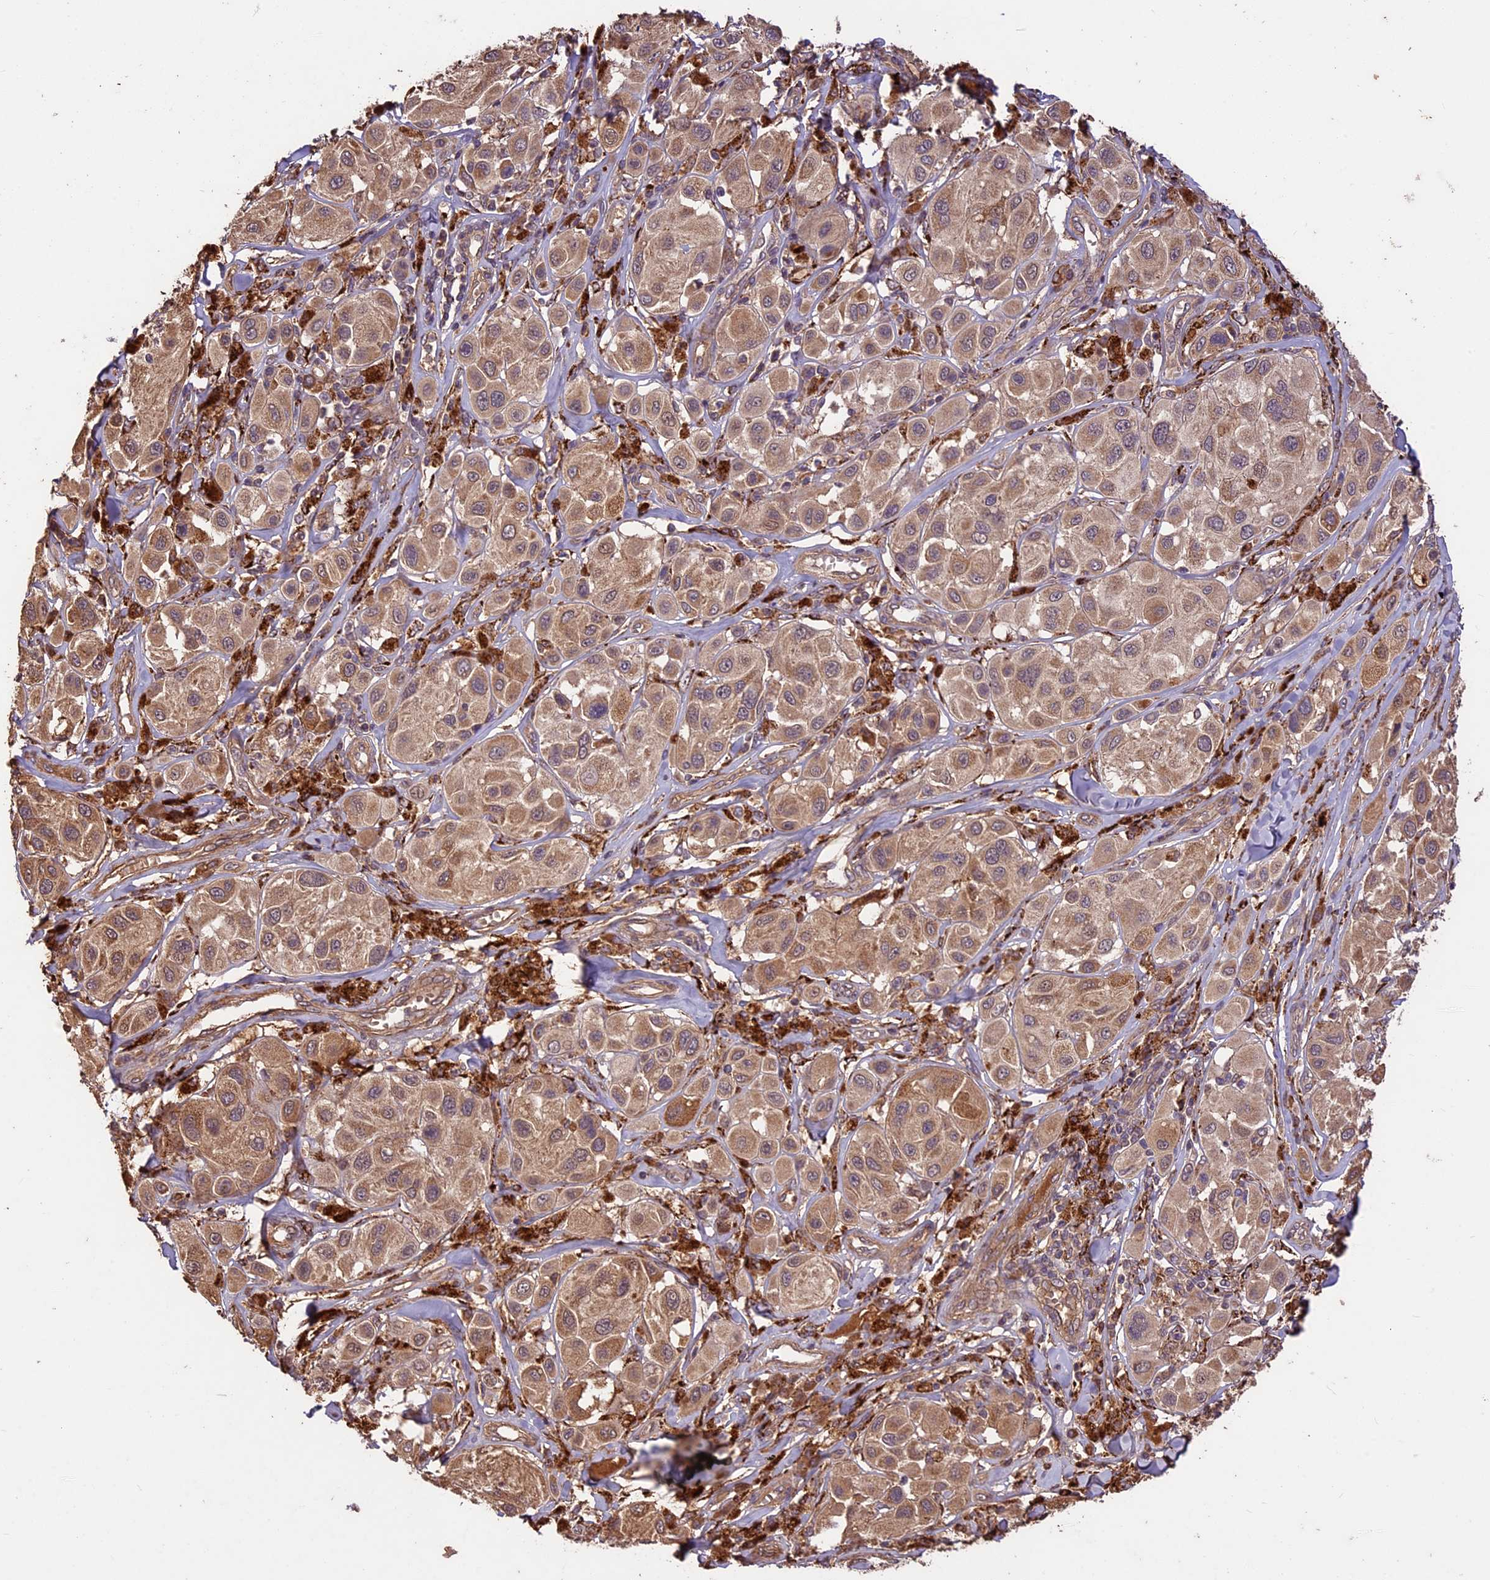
{"staining": {"intensity": "weak", "quantity": ">75%", "location": "cytoplasmic/membranous"}, "tissue": "melanoma", "cell_type": "Tumor cells", "image_type": "cancer", "snomed": [{"axis": "morphology", "description": "Malignant melanoma, Metastatic site"}, {"axis": "topography", "description": "Skin"}], "caption": "Melanoma stained with IHC displays weak cytoplasmic/membranous positivity in approximately >75% of tumor cells.", "gene": "CRLF1", "patient": {"sex": "male", "age": 41}}